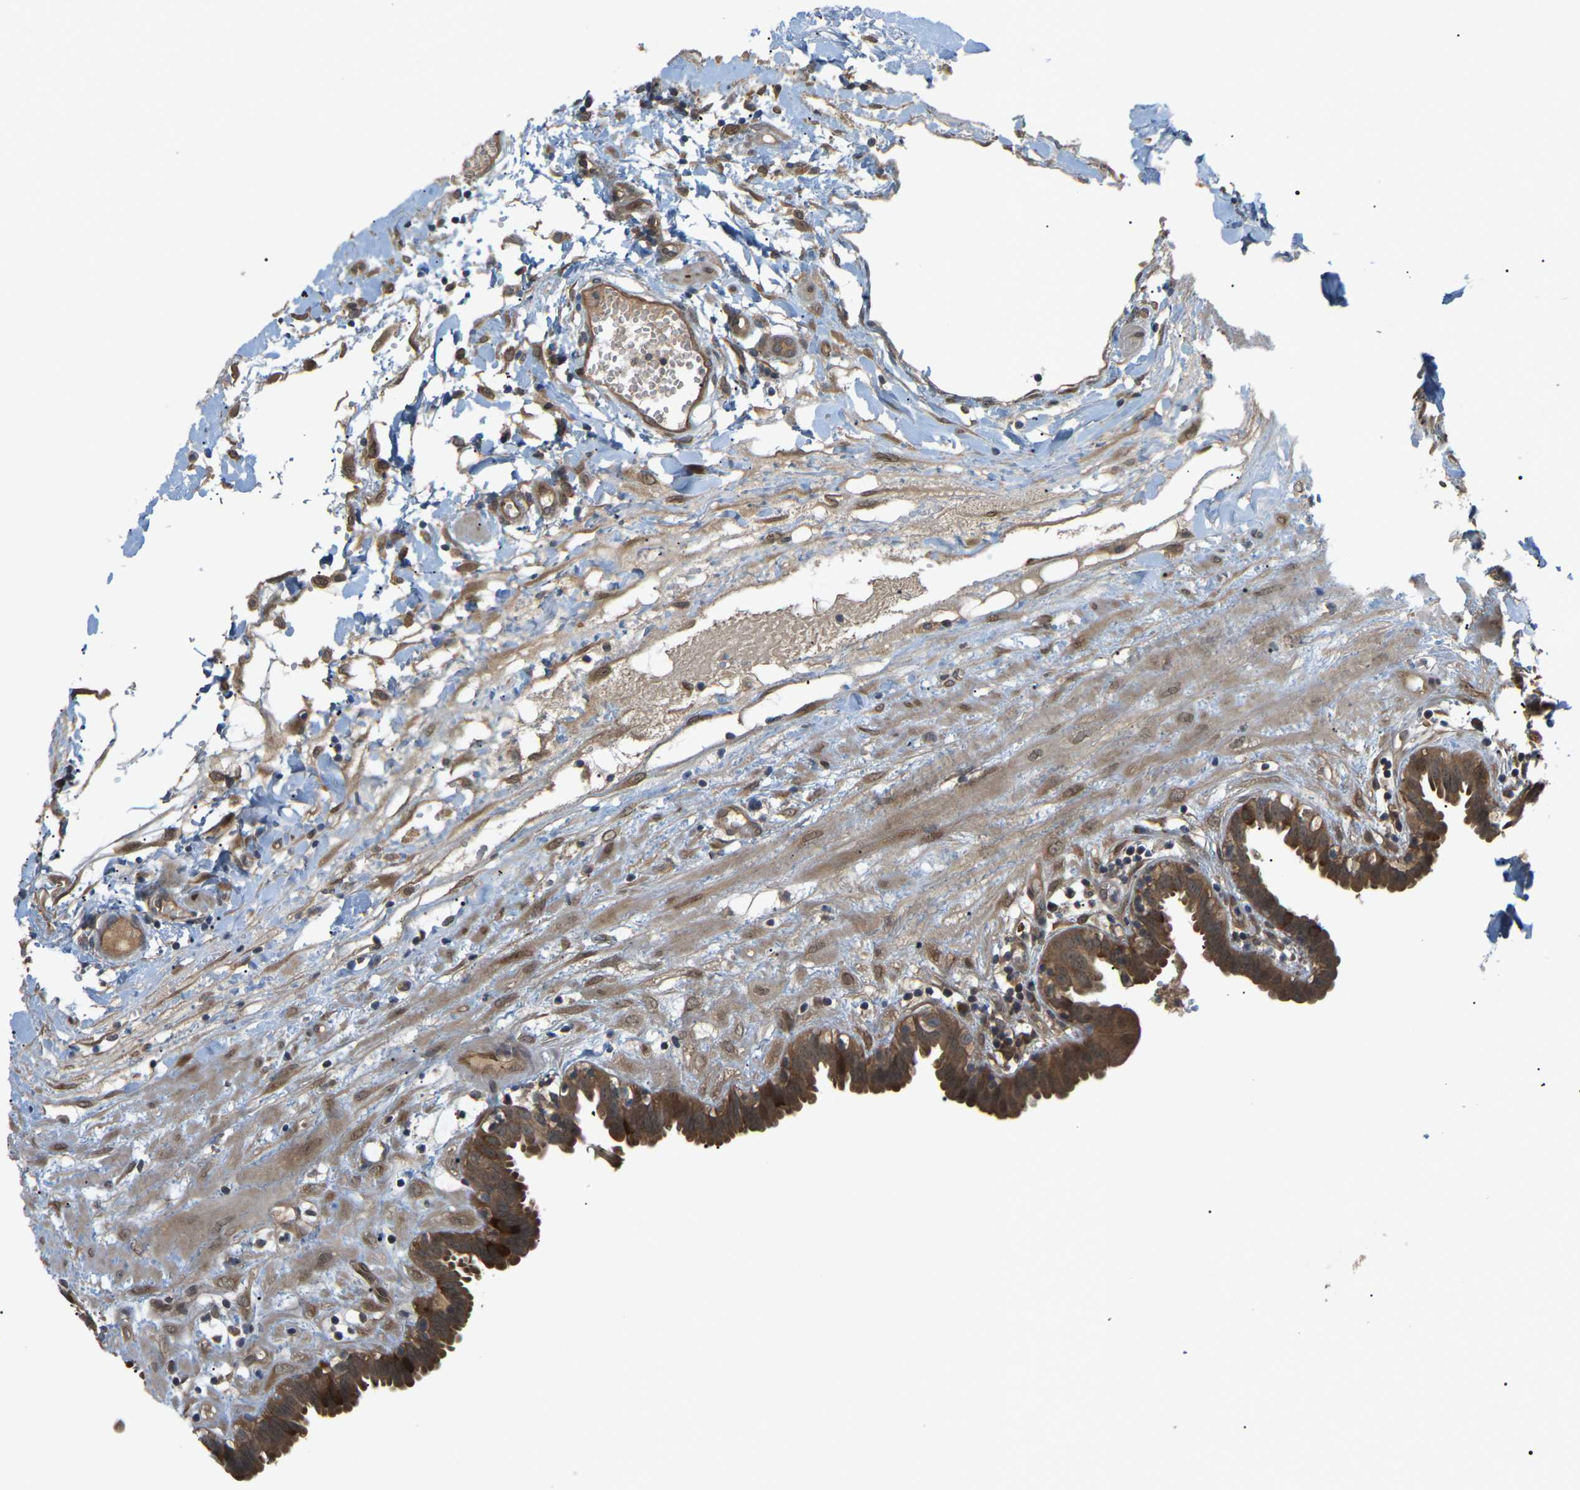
{"staining": {"intensity": "strong", "quantity": ">75%", "location": "cytoplasmic/membranous"}, "tissue": "fallopian tube", "cell_type": "Glandular cells", "image_type": "normal", "snomed": [{"axis": "morphology", "description": "Normal tissue, NOS"}, {"axis": "topography", "description": "Fallopian tube"}, {"axis": "topography", "description": "Placenta"}], "caption": "A micrograph showing strong cytoplasmic/membranous staining in about >75% of glandular cells in unremarkable fallopian tube, as visualized by brown immunohistochemical staining.", "gene": "CROT", "patient": {"sex": "female", "age": 32}}